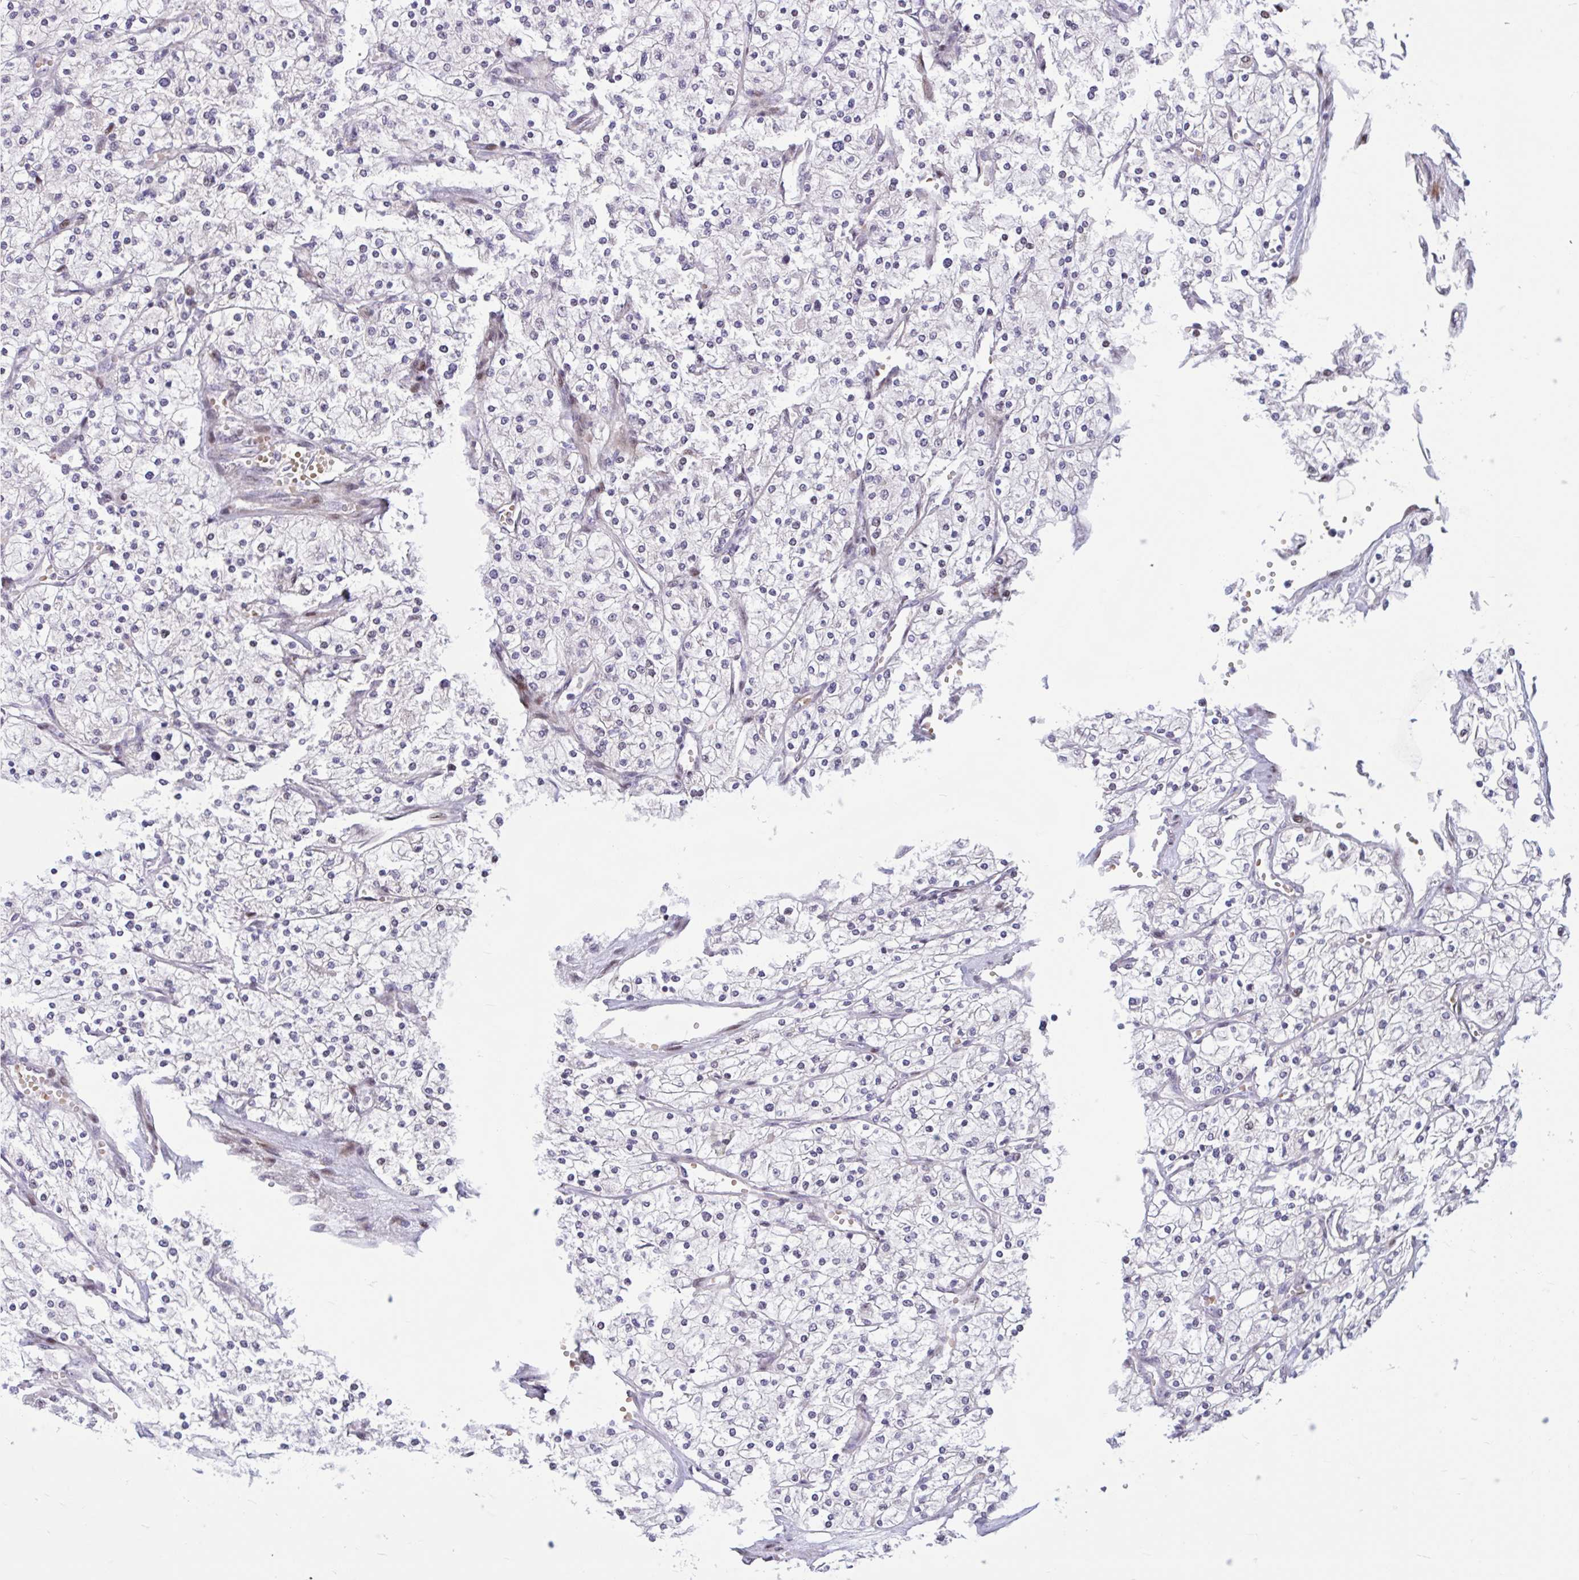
{"staining": {"intensity": "negative", "quantity": "none", "location": "none"}, "tissue": "renal cancer", "cell_type": "Tumor cells", "image_type": "cancer", "snomed": [{"axis": "morphology", "description": "Adenocarcinoma, NOS"}, {"axis": "topography", "description": "Kidney"}], "caption": "Human renal adenocarcinoma stained for a protein using immunohistochemistry displays no expression in tumor cells.", "gene": "RBL1", "patient": {"sex": "male", "age": 80}}